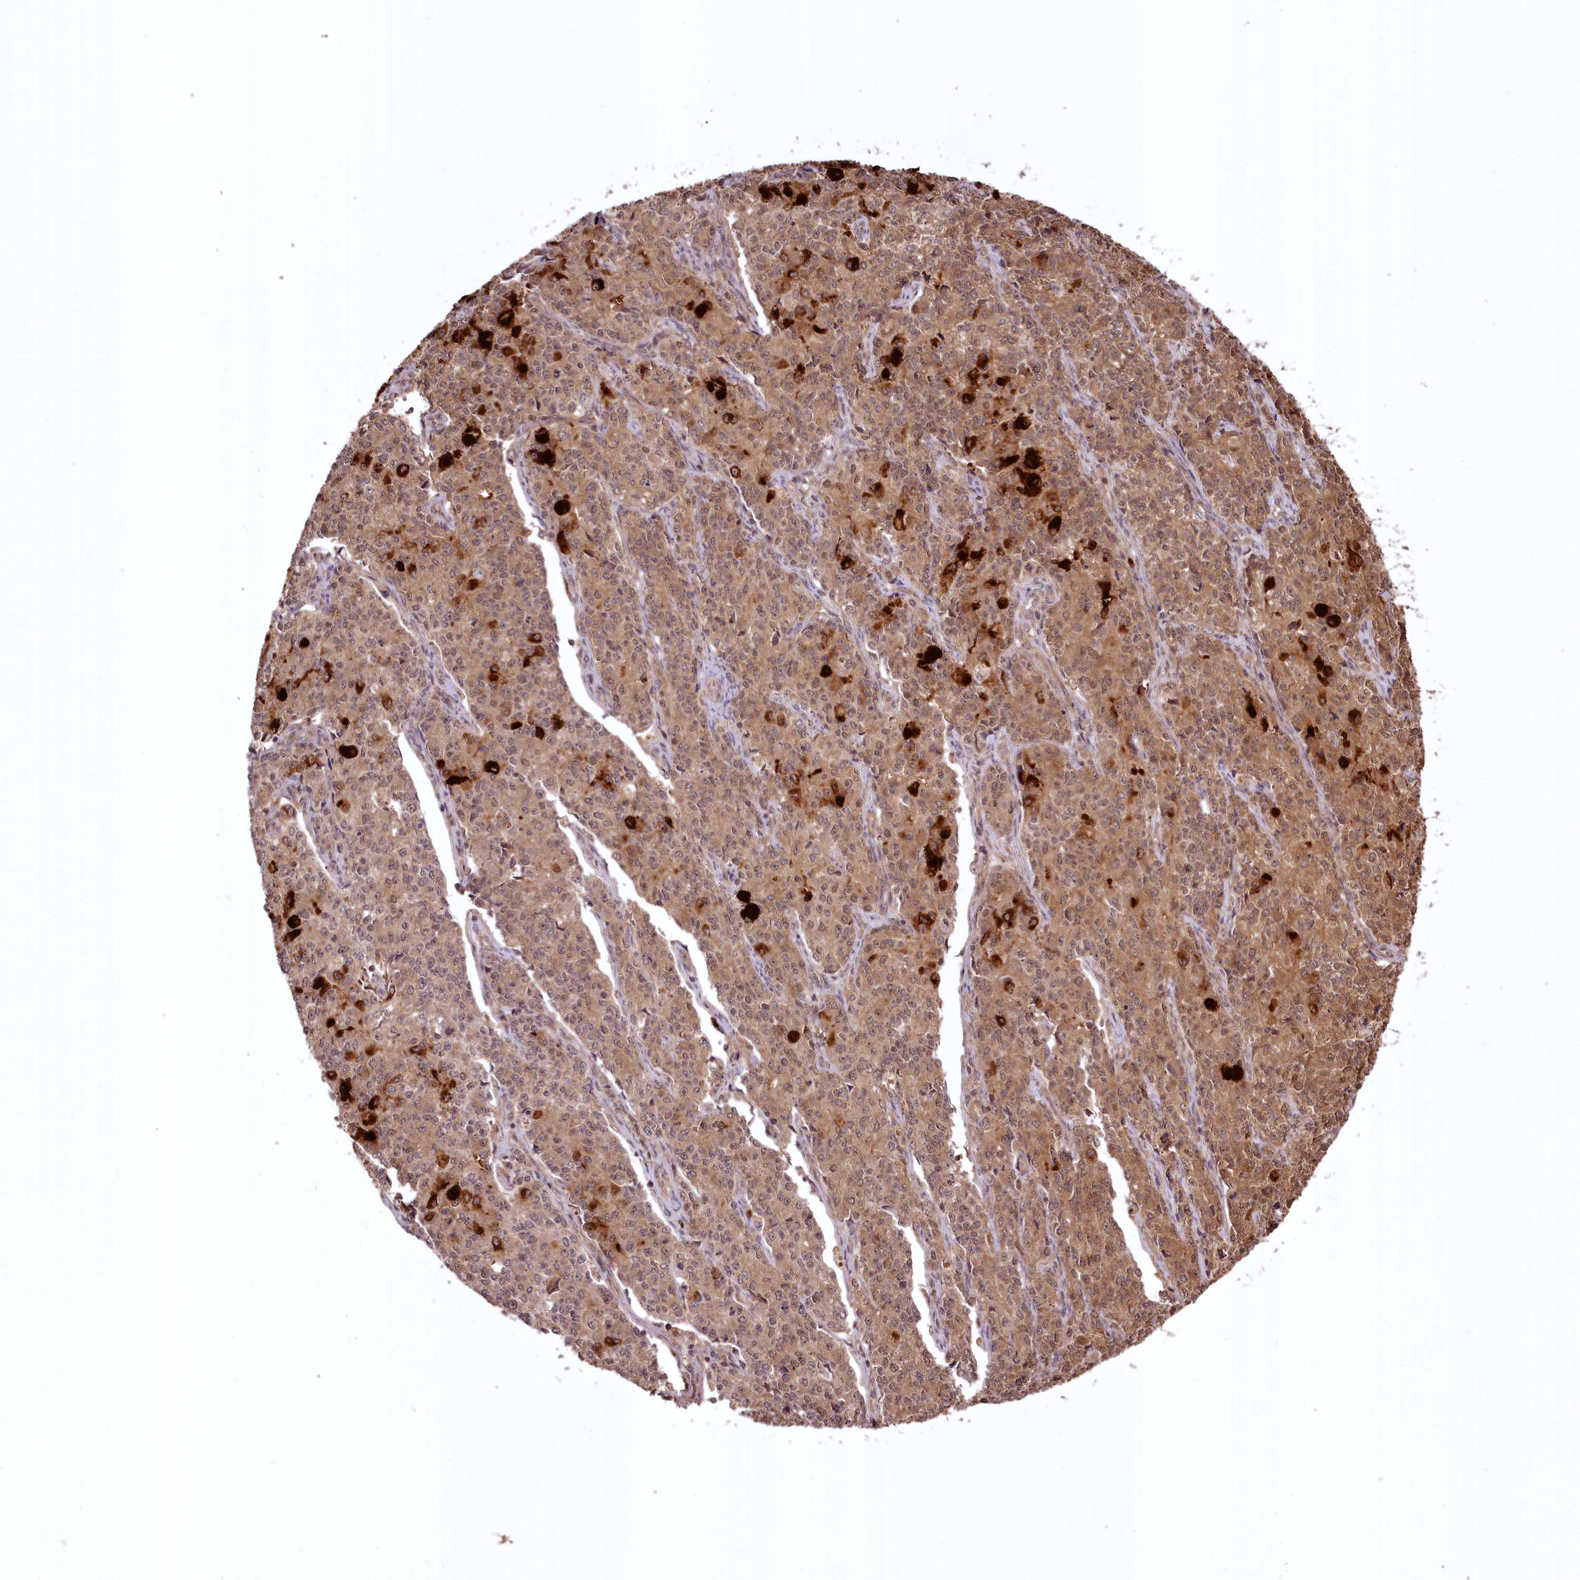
{"staining": {"intensity": "moderate", "quantity": ">75%", "location": "cytoplasmic/membranous,nuclear"}, "tissue": "endometrial cancer", "cell_type": "Tumor cells", "image_type": "cancer", "snomed": [{"axis": "morphology", "description": "Adenocarcinoma, NOS"}, {"axis": "topography", "description": "Endometrium"}], "caption": "A histopathology image showing moderate cytoplasmic/membranous and nuclear expression in about >75% of tumor cells in endometrial cancer (adenocarcinoma), as visualized by brown immunohistochemical staining.", "gene": "TTC12", "patient": {"sex": "female", "age": 50}}